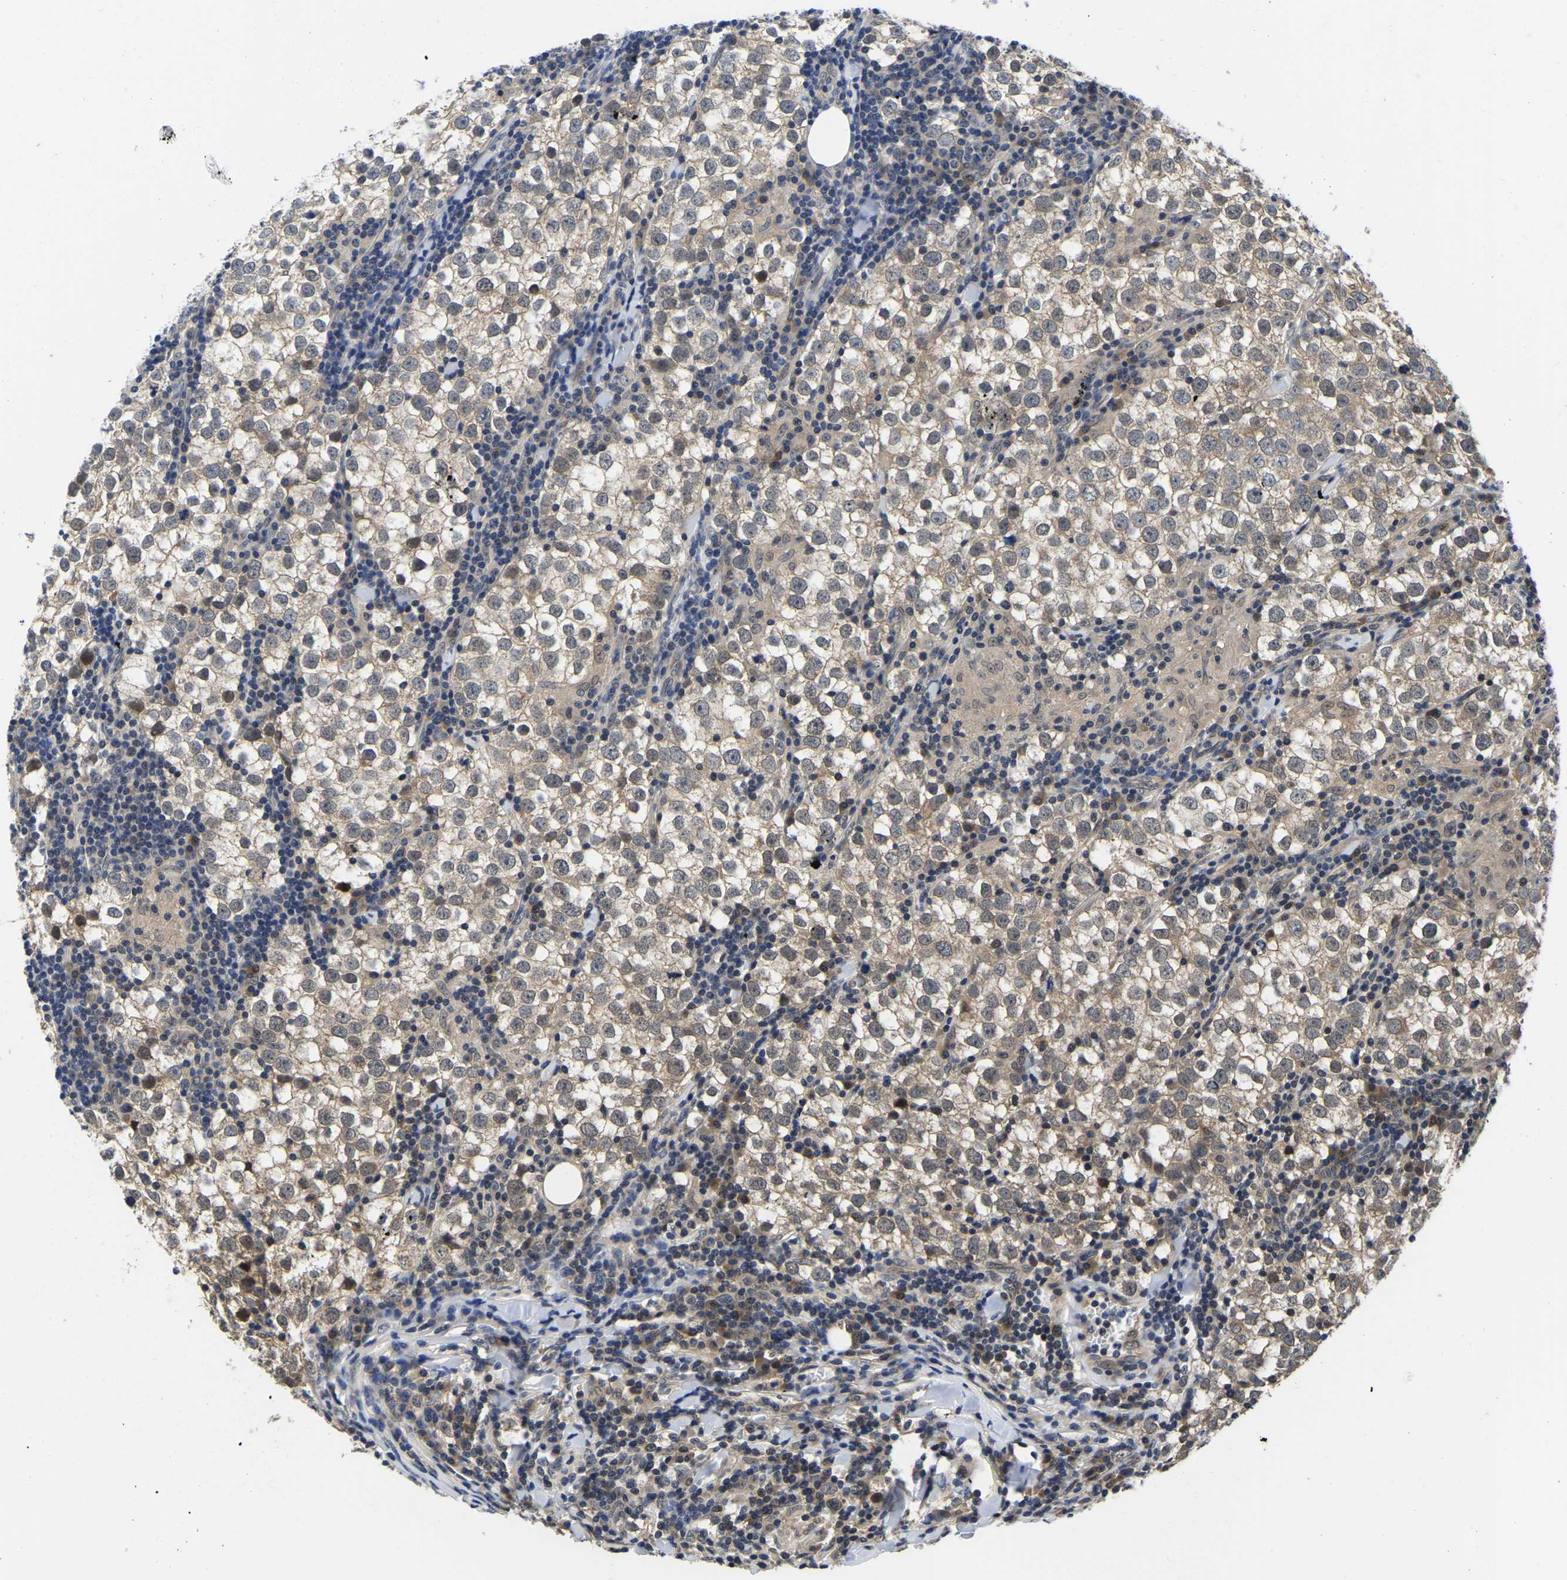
{"staining": {"intensity": "weak", "quantity": "<25%", "location": "cytoplasmic/membranous,nuclear"}, "tissue": "testis cancer", "cell_type": "Tumor cells", "image_type": "cancer", "snomed": [{"axis": "morphology", "description": "Seminoma, NOS"}, {"axis": "morphology", "description": "Carcinoma, Embryonal, NOS"}, {"axis": "topography", "description": "Testis"}], "caption": "DAB (3,3'-diaminobenzidine) immunohistochemical staining of testis seminoma shows no significant positivity in tumor cells.", "gene": "MCOLN2", "patient": {"sex": "male", "age": 36}}